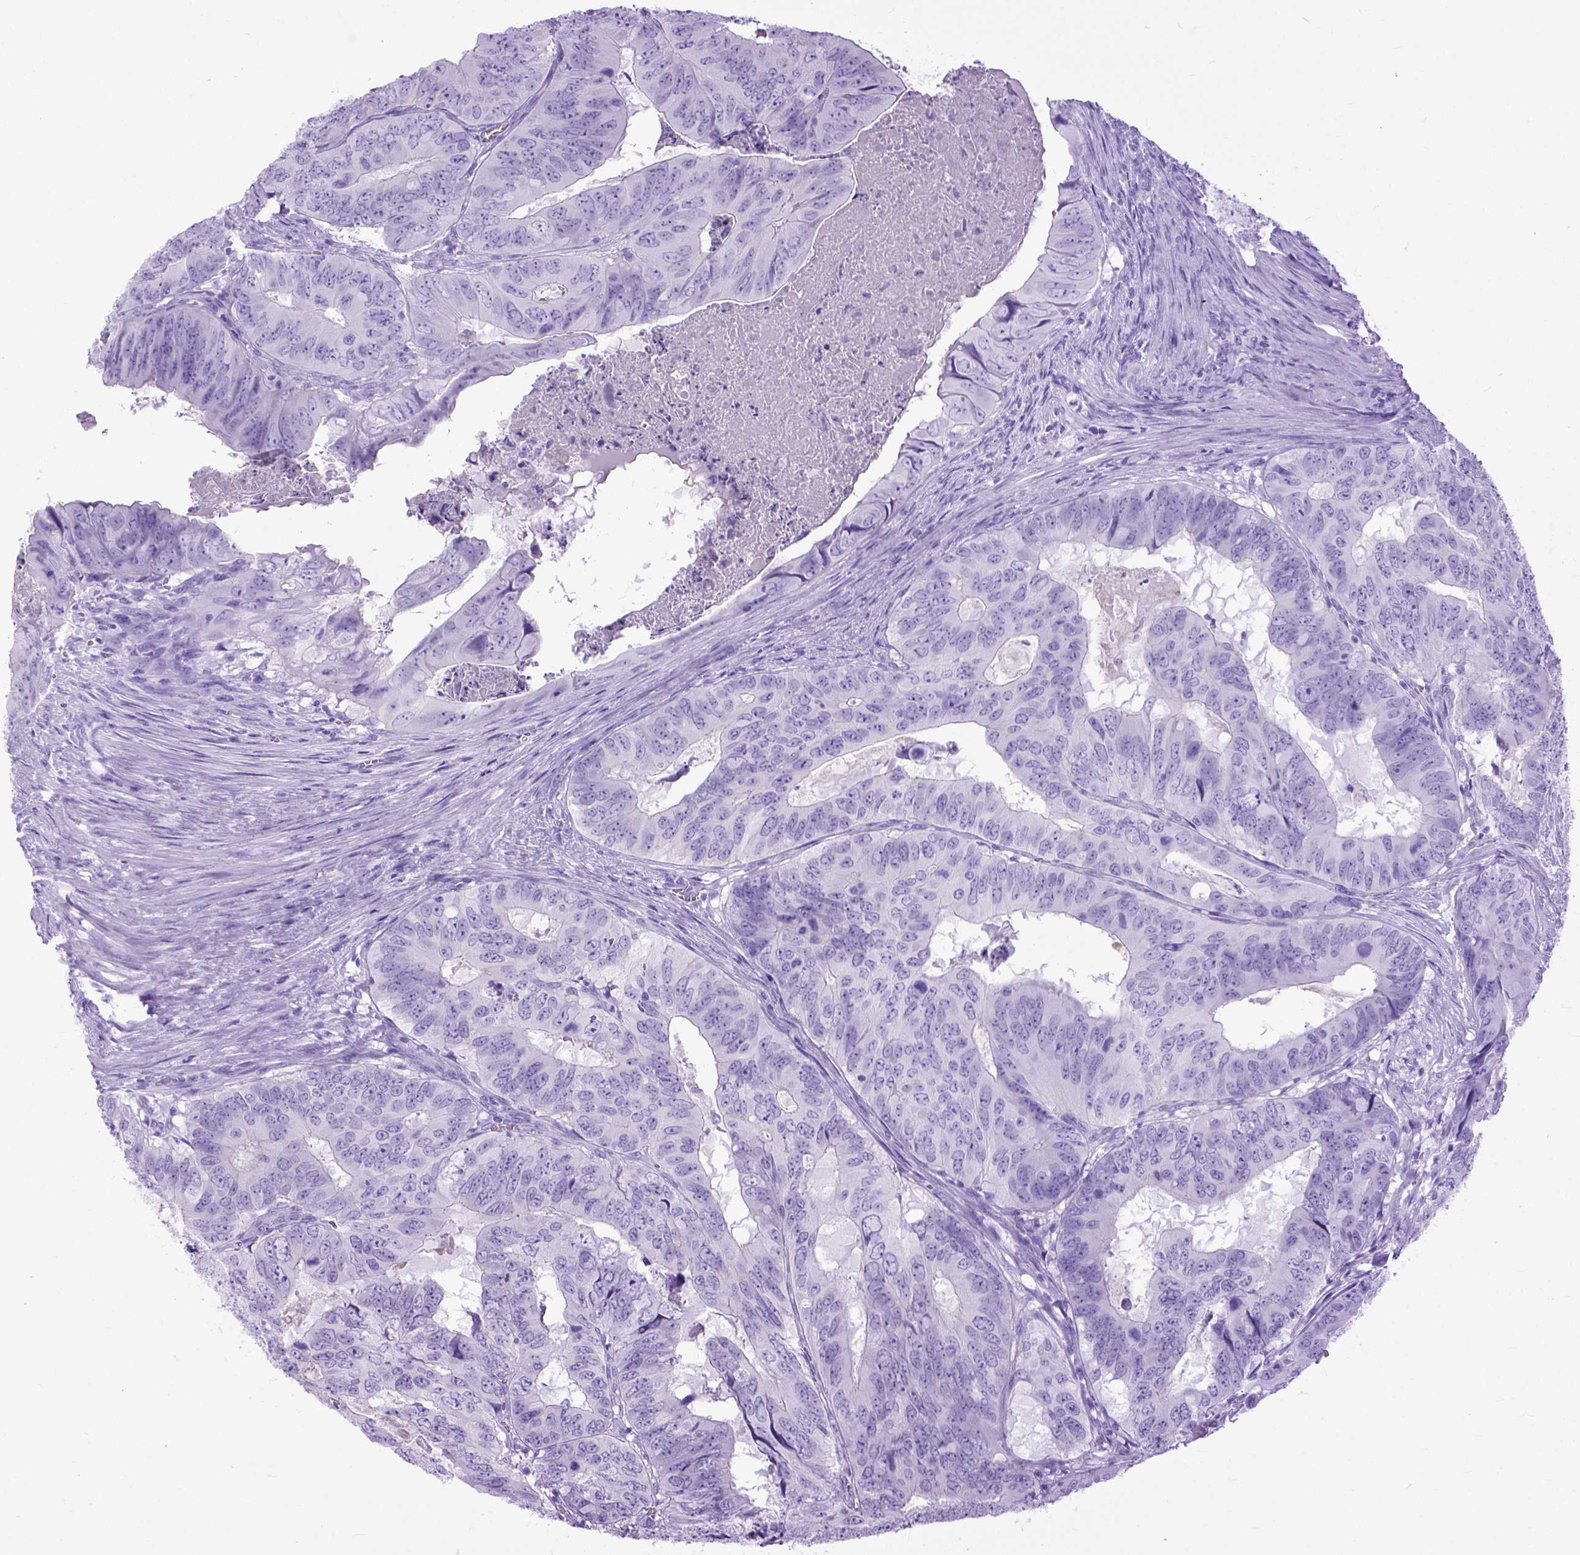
{"staining": {"intensity": "negative", "quantity": "none", "location": "none"}, "tissue": "colorectal cancer", "cell_type": "Tumor cells", "image_type": "cancer", "snomed": [{"axis": "morphology", "description": "Adenocarcinoma, NOS"}, {"axis": "topography", "description": "Colon"}], "caption": "Tumor cells show no significant staining in colorectal cancer (adenocarcinoma). (Immunohistochemistry (ihc), brightfield microscopy, high magnification).", "gene": "GNGT1", "patient": {"sex": "male", "age": 79}}